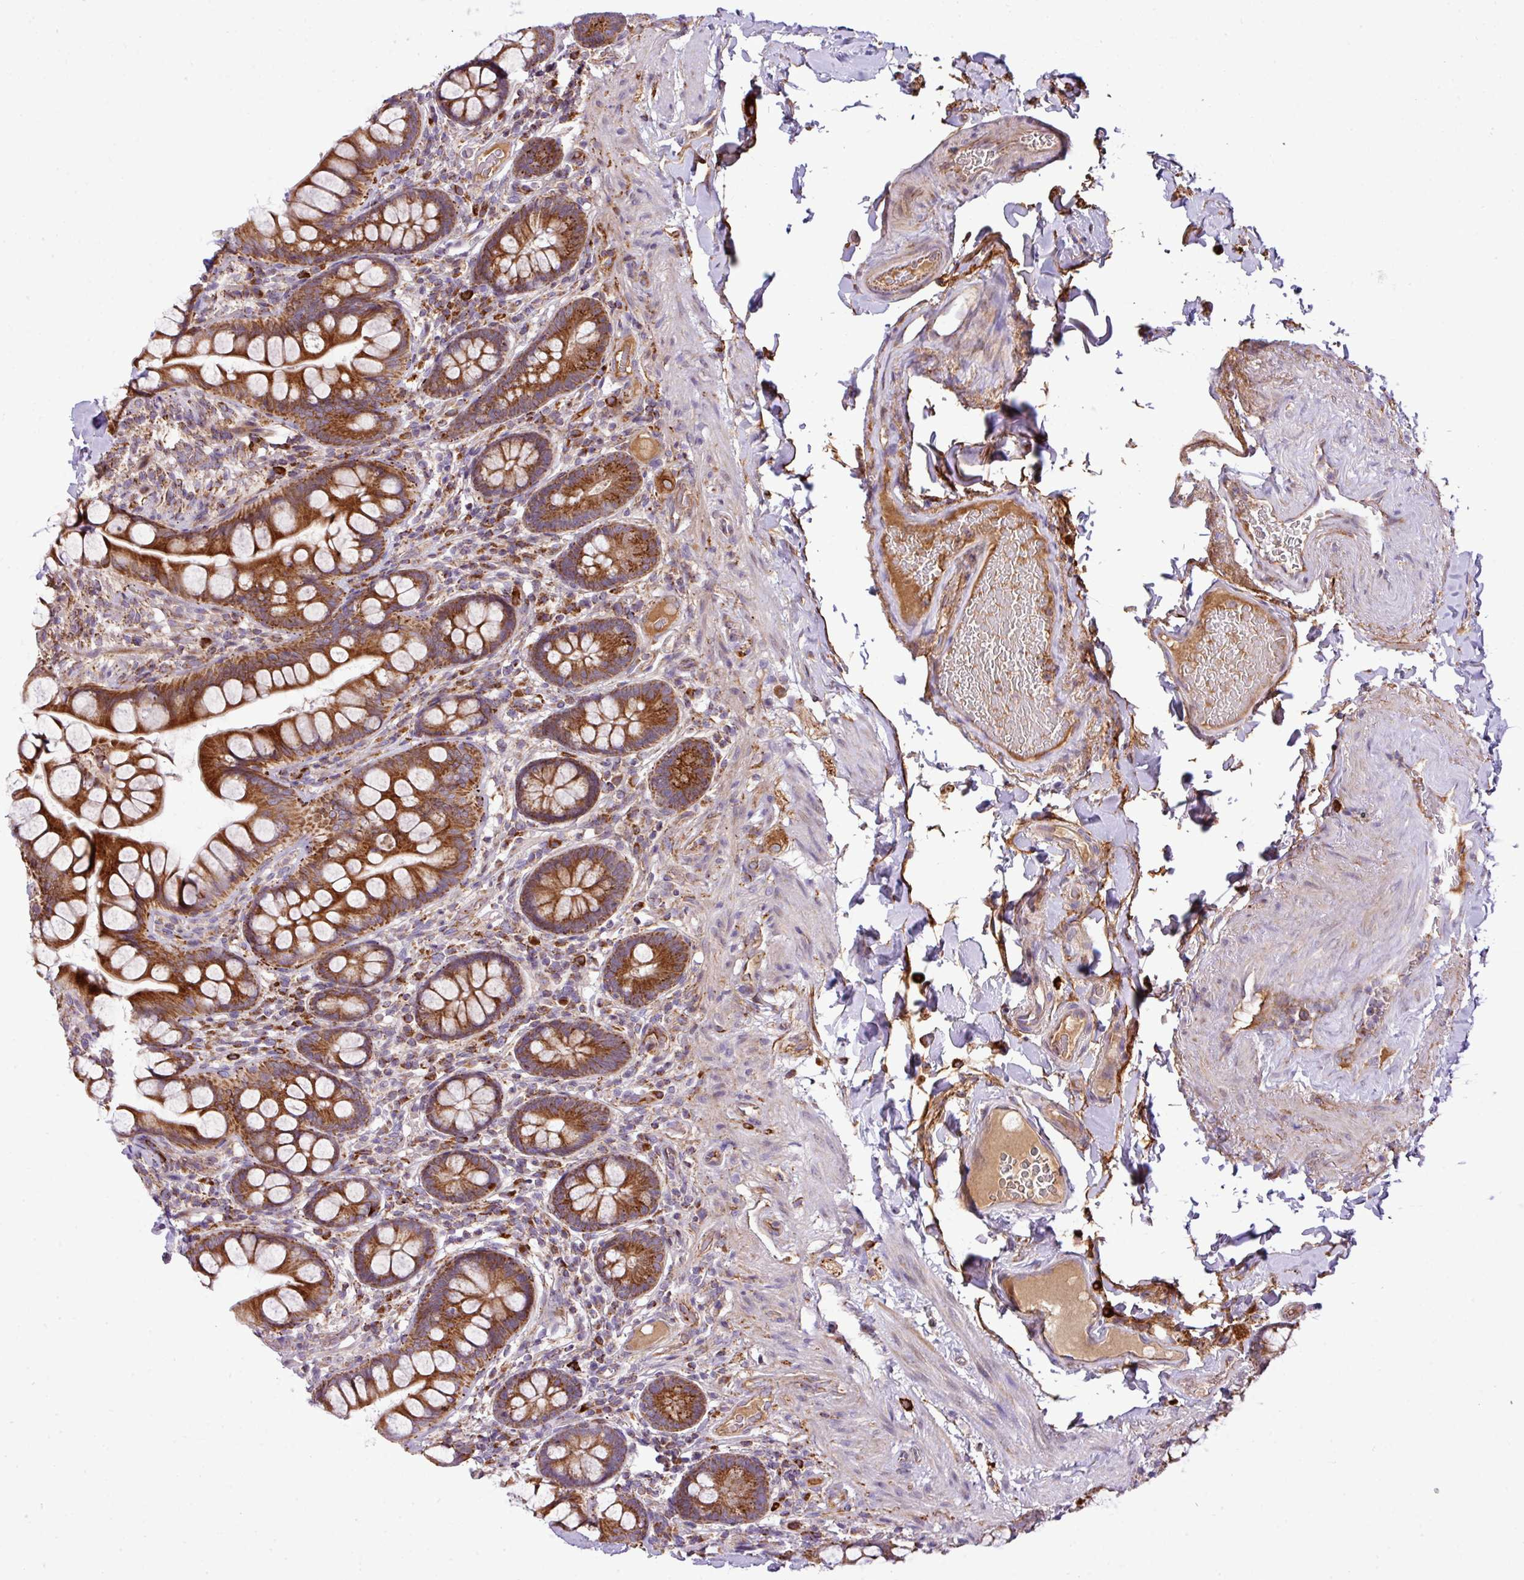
{"staining": {"intensity": "strong", "quantity": ">75%", "location": "cytoplasmic/membranous"}, "tissue": "small intestine", "cell_type": "Glandular cells", "image_type": "normal", "snomed": [{"axis": "morphology", "description": "Normal tissue, NOS"}, {"axis": "topography", "description": "Small intestine"}], "caption": "Immunohistochemical staining of benign small intestine displays high levels of strong cytoplasmic/membranous positivity in approximately >75% of glandular cells.", "gene": "ZNF569", "patient": {"sex": "male", "age": 70}}